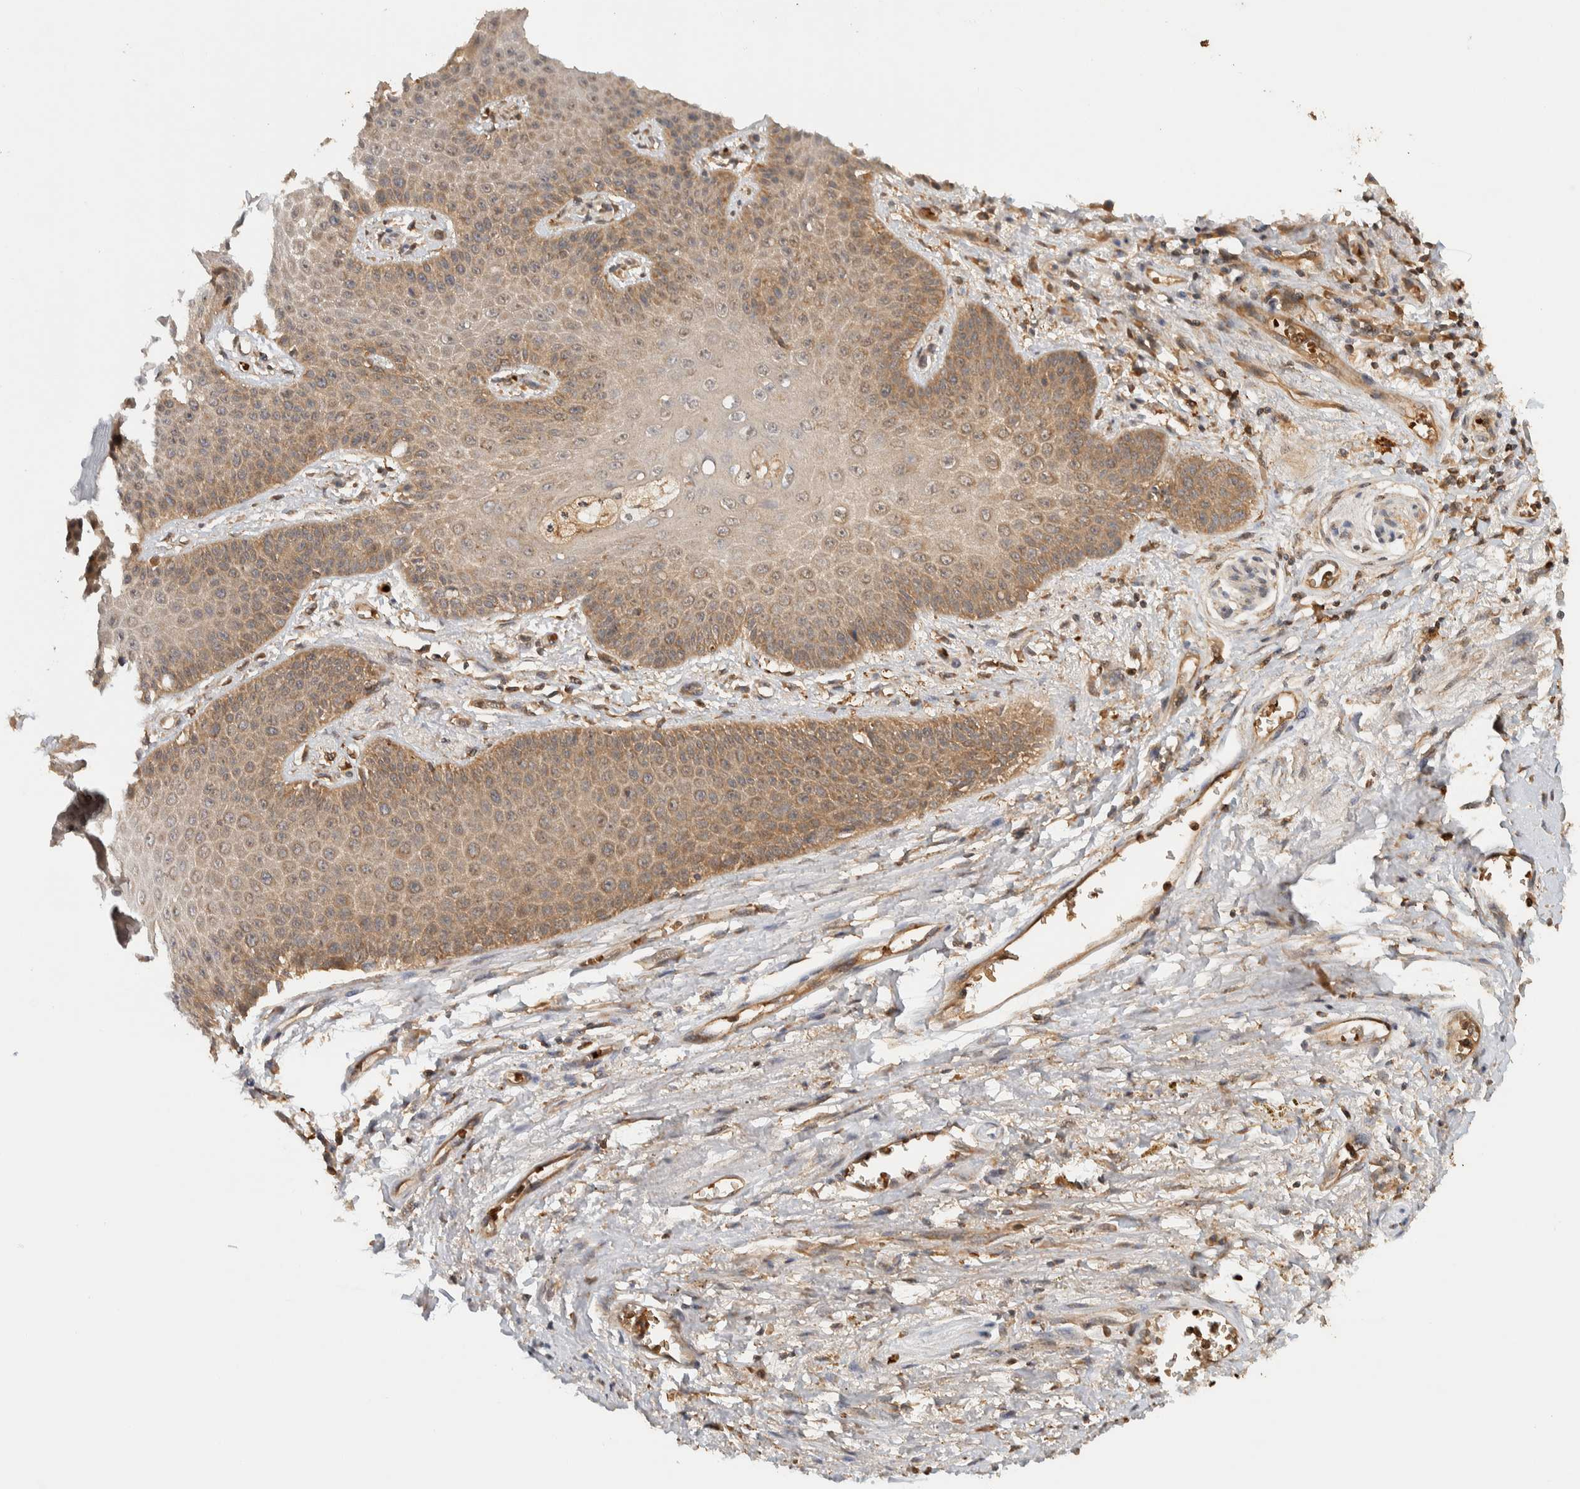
{"staining": {"intensity": "moderate", "quantity": ">75%", "location": "cytoplasmic/membranous"}, "tissue": "skin", "cell_type": "Epidermal cells", "image_type": "normal", "snomed": [{"axis": "morphology", "description": "Normal tissue, NOS"}, {"axis": "topography", "description": "Anal"}], "caption": "A photomicrograph showing moderate cytoplasmic/membranous staining in about >75% of epidermal cells in normal skin, as visualized by brown immunohistochemical staining.", "gene": "TTI2", "patient": {"sex": "female", "age": 46}}